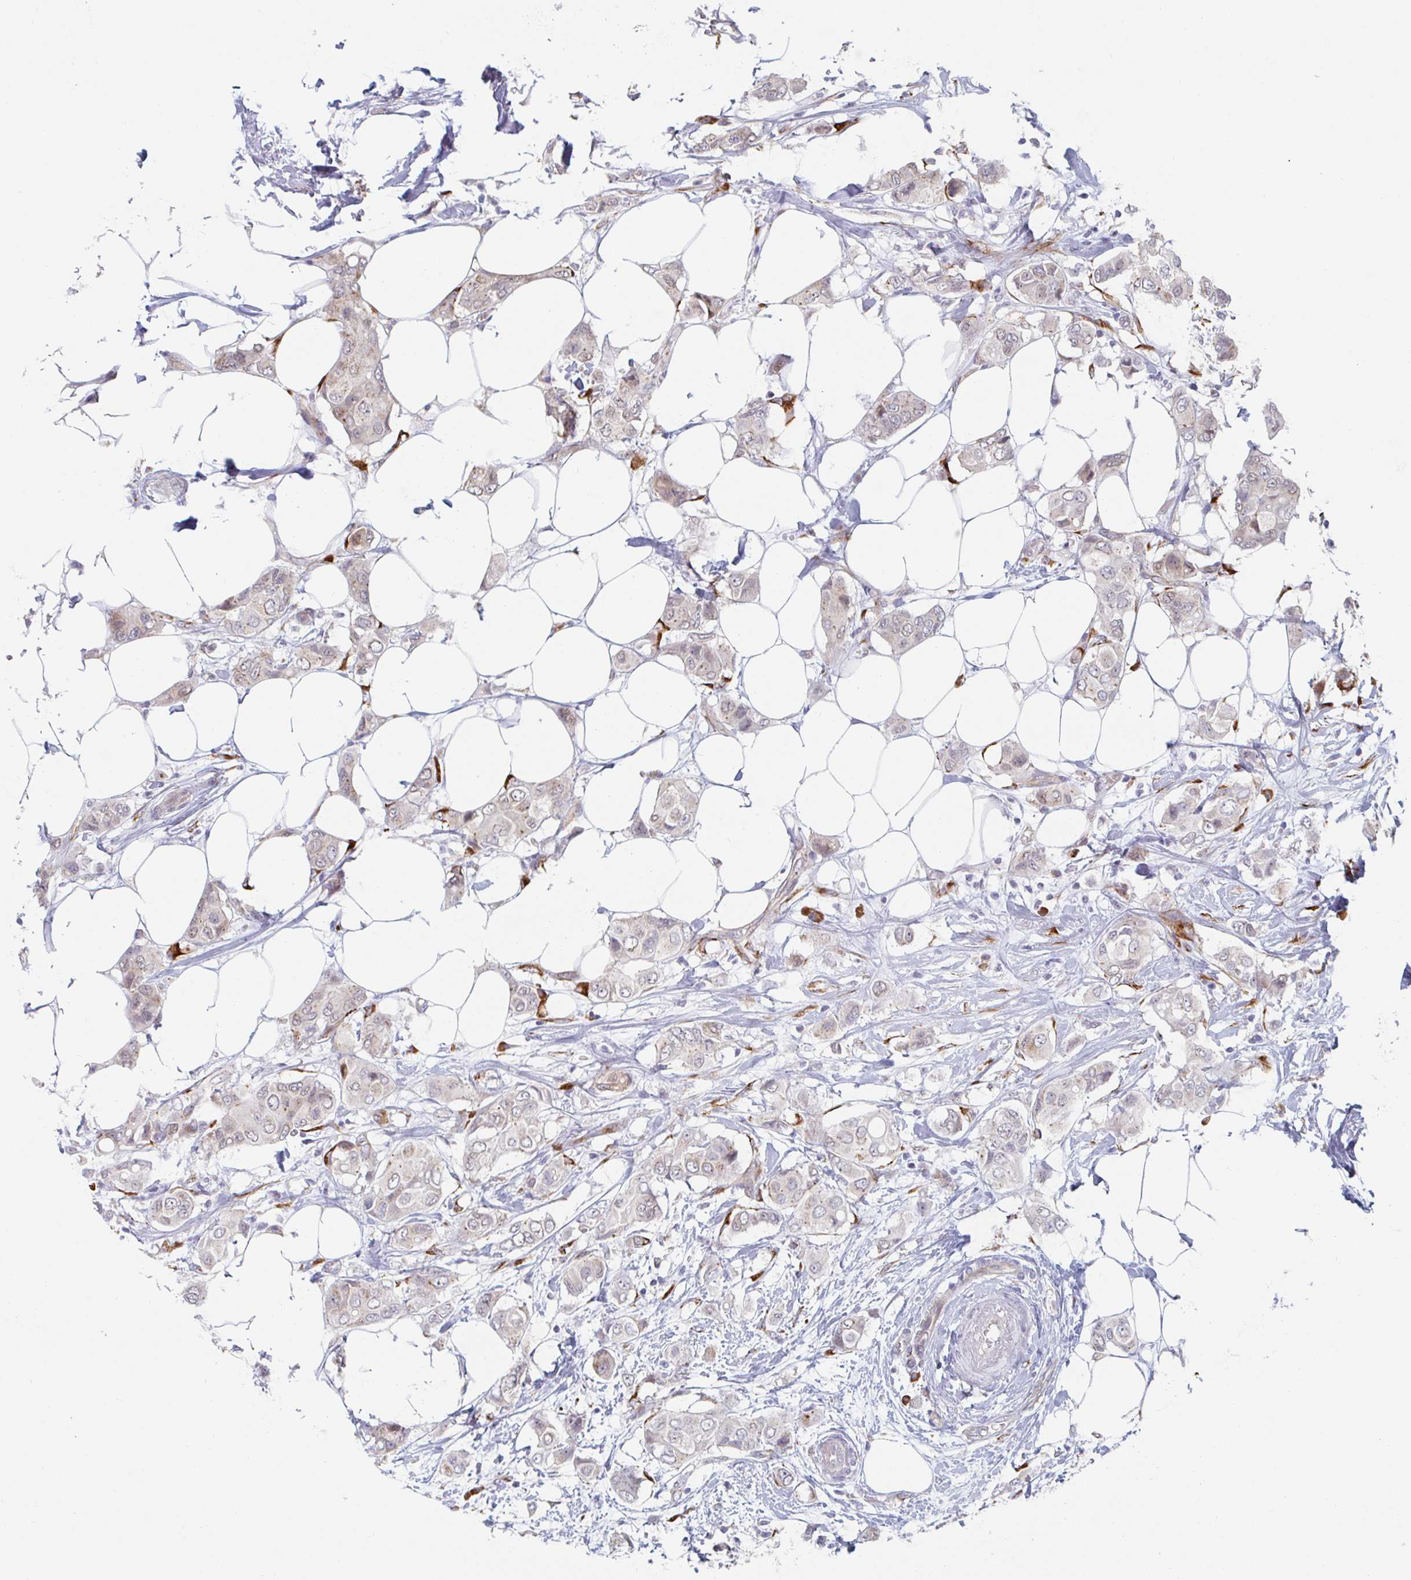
{"staining": {"intensity": "negative", "quantity": "none", "location": "none"}, "tissue": "breast cancer", "cell_type": "Tumor cells", "image_type": "cancer", "snomed": [{"axis": "morphology", "description": "Lobular carcinoma"}, {"axis": "topography", "description": "Breast"}], "caption": "This is a micrograph of IHC staining of breast cancer (lobular carcinoma), which shows no expression in tumor cells.", "gene": "TRAPPC10", "patient": {"sex": "female", "age": 51}}